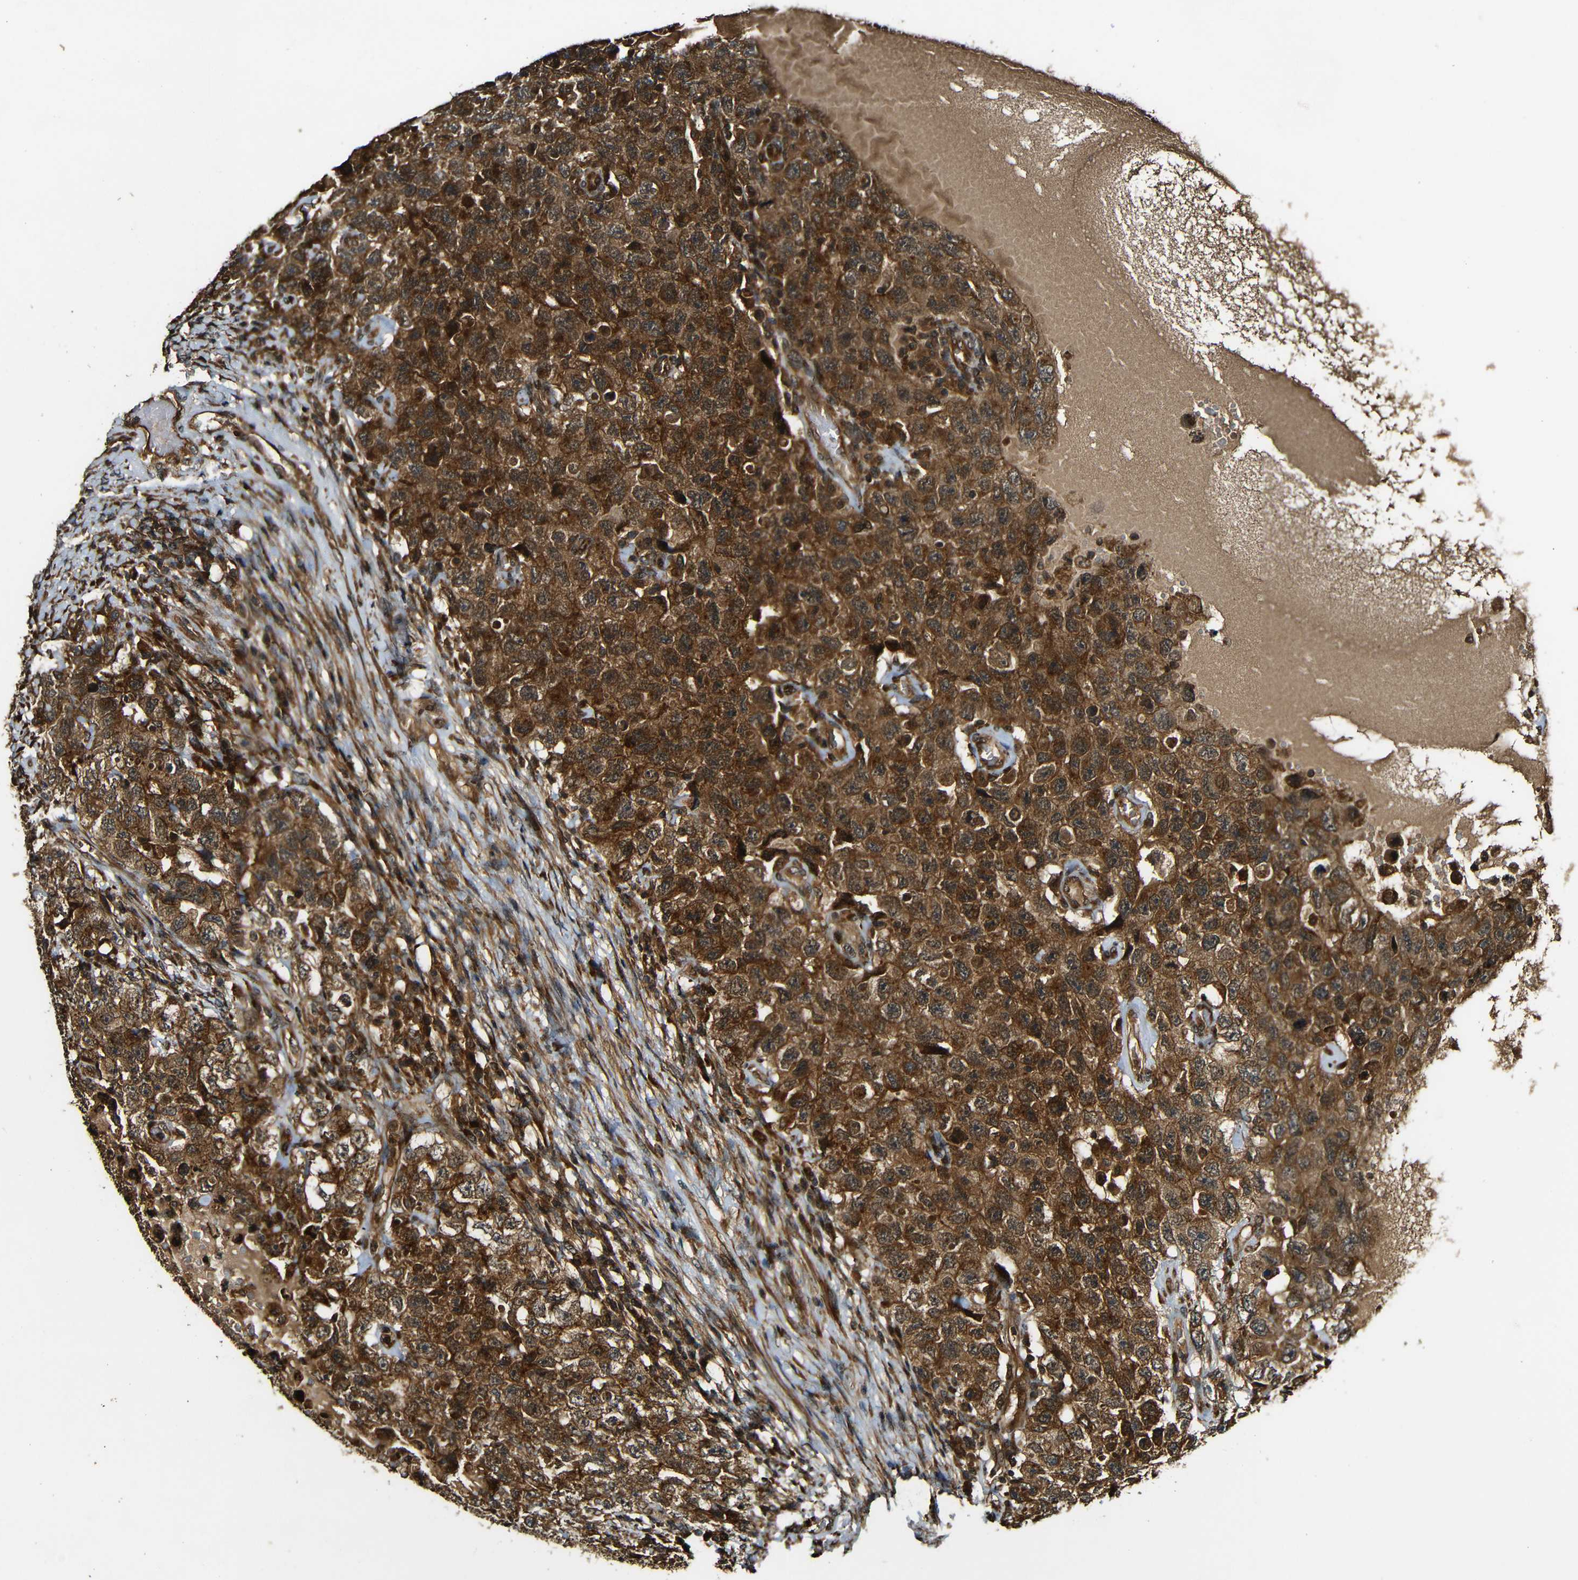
{"staining": {"intensity": "strong", "quantity": ">75%", "location": "cytoplasmic/membranous"}, "tissue": "testis cancer", "cell_type": "Tumor cells", "image_type": "cancer", "snomed": [{"axis": "morphology", "description": "Carcinoma, Embryonal, NOS"}, {"axis": "topography", "description": "Testis"}], "caption": "This image shows immunohistochemistry staining of human embryonal carcinoma (testis), with high strong cytoplasmic/membranous staining in about >75% of tumor cells.", "gene": "CASP8", "patient": {"sex": "male", "age": 26}}